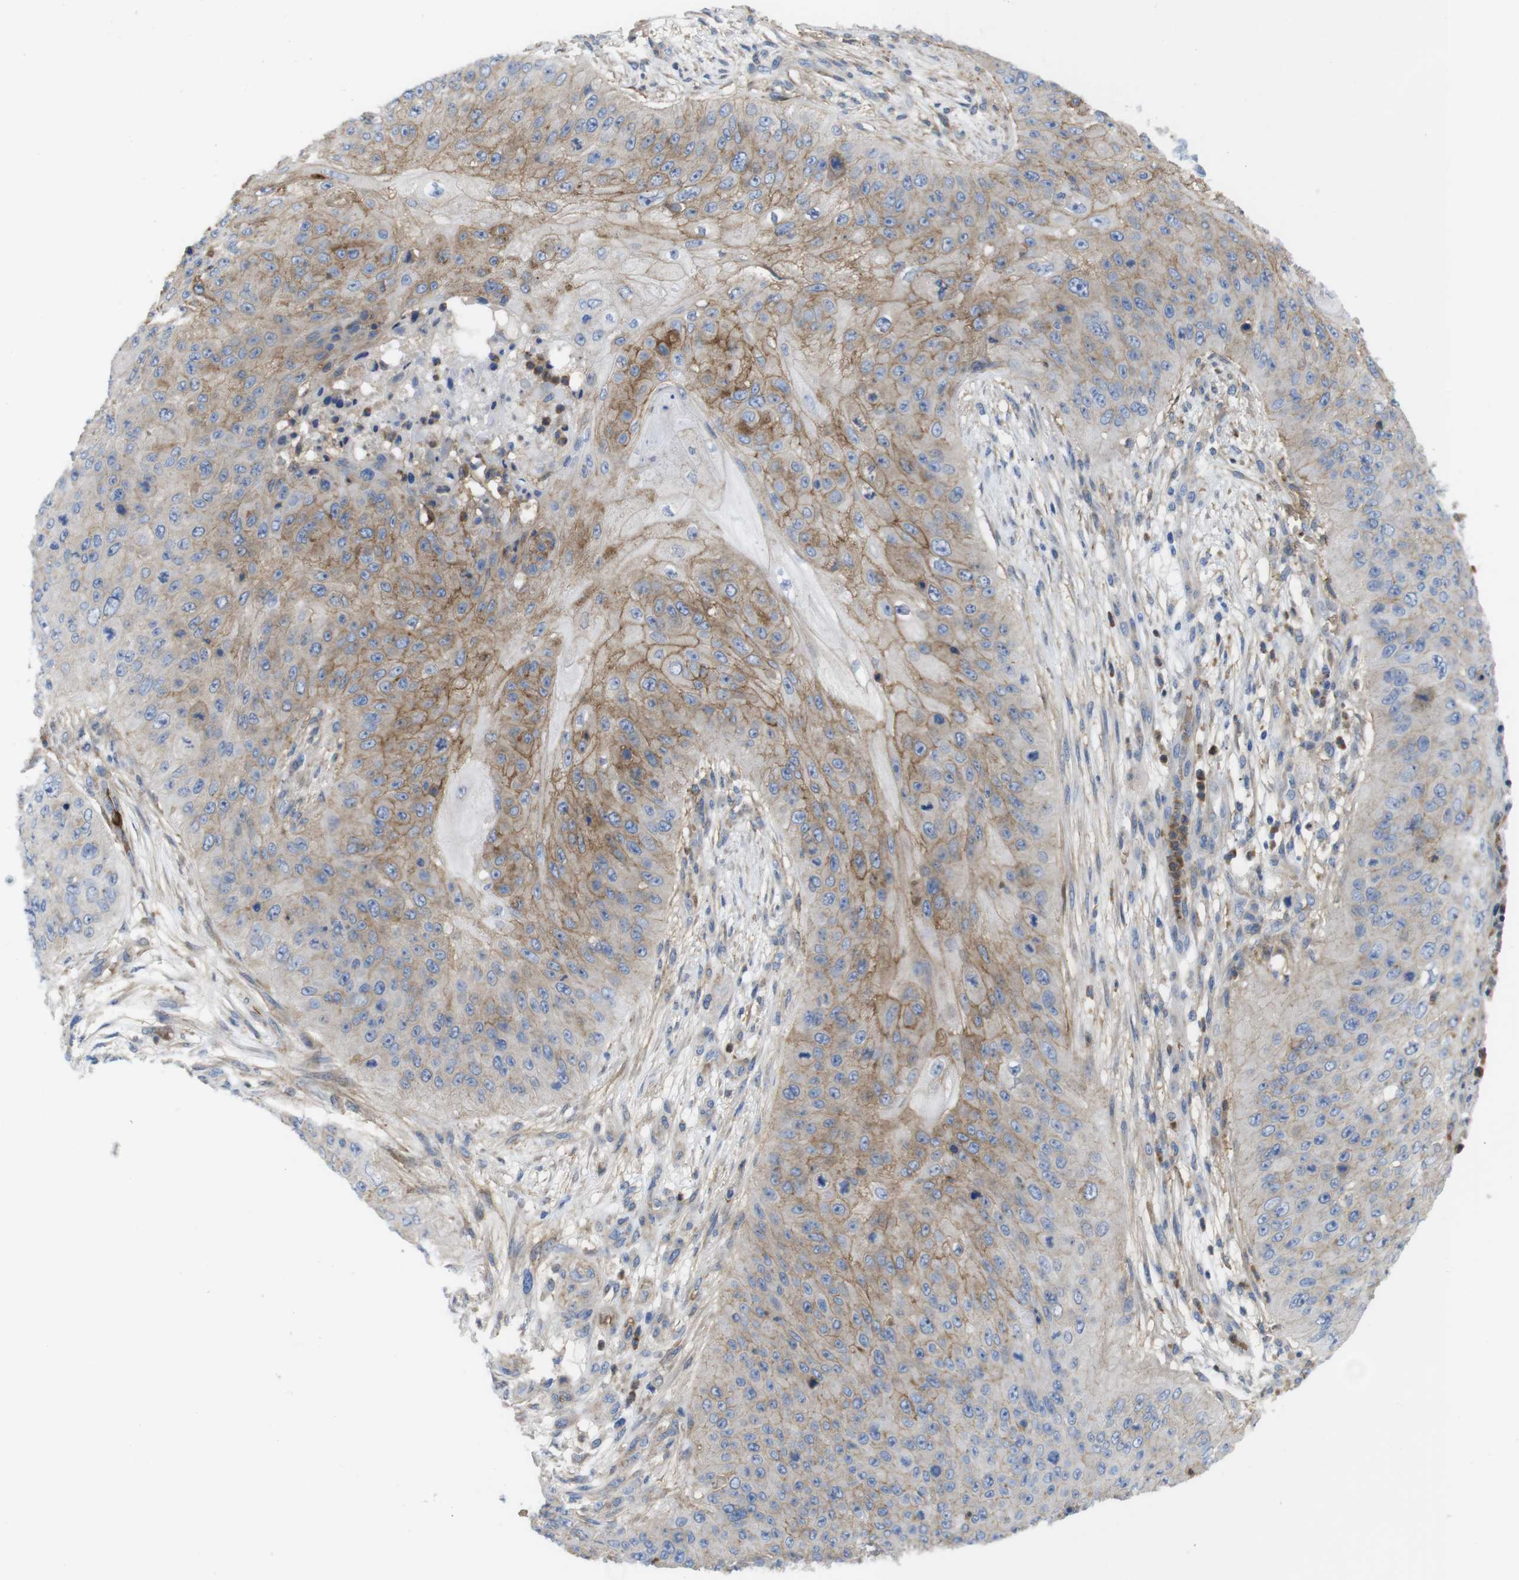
{"staining": {"intensity": "moderate", "quantity": "<25%", "location": "cytoplasmic/membranous"}, "tissue": "skin cancer", "cell_type": "Tumor cells", "image_type": "cancer", "snomed": [{"axis": "morphology", "description": "Squamous cell carcinoma, NOS"}, {"axis": "topography", "description": "Skin"}], "caption": "IHC of skin cancer (squamous cell carcinoma) shows low levels of moderate cytoplasmic/membranous expression in about <25% of tumor cells. (IHC, brightfield microscopy, high magnification).", "gene": "CYBRD1", "patient": {"sex": "female", "age": 80}}